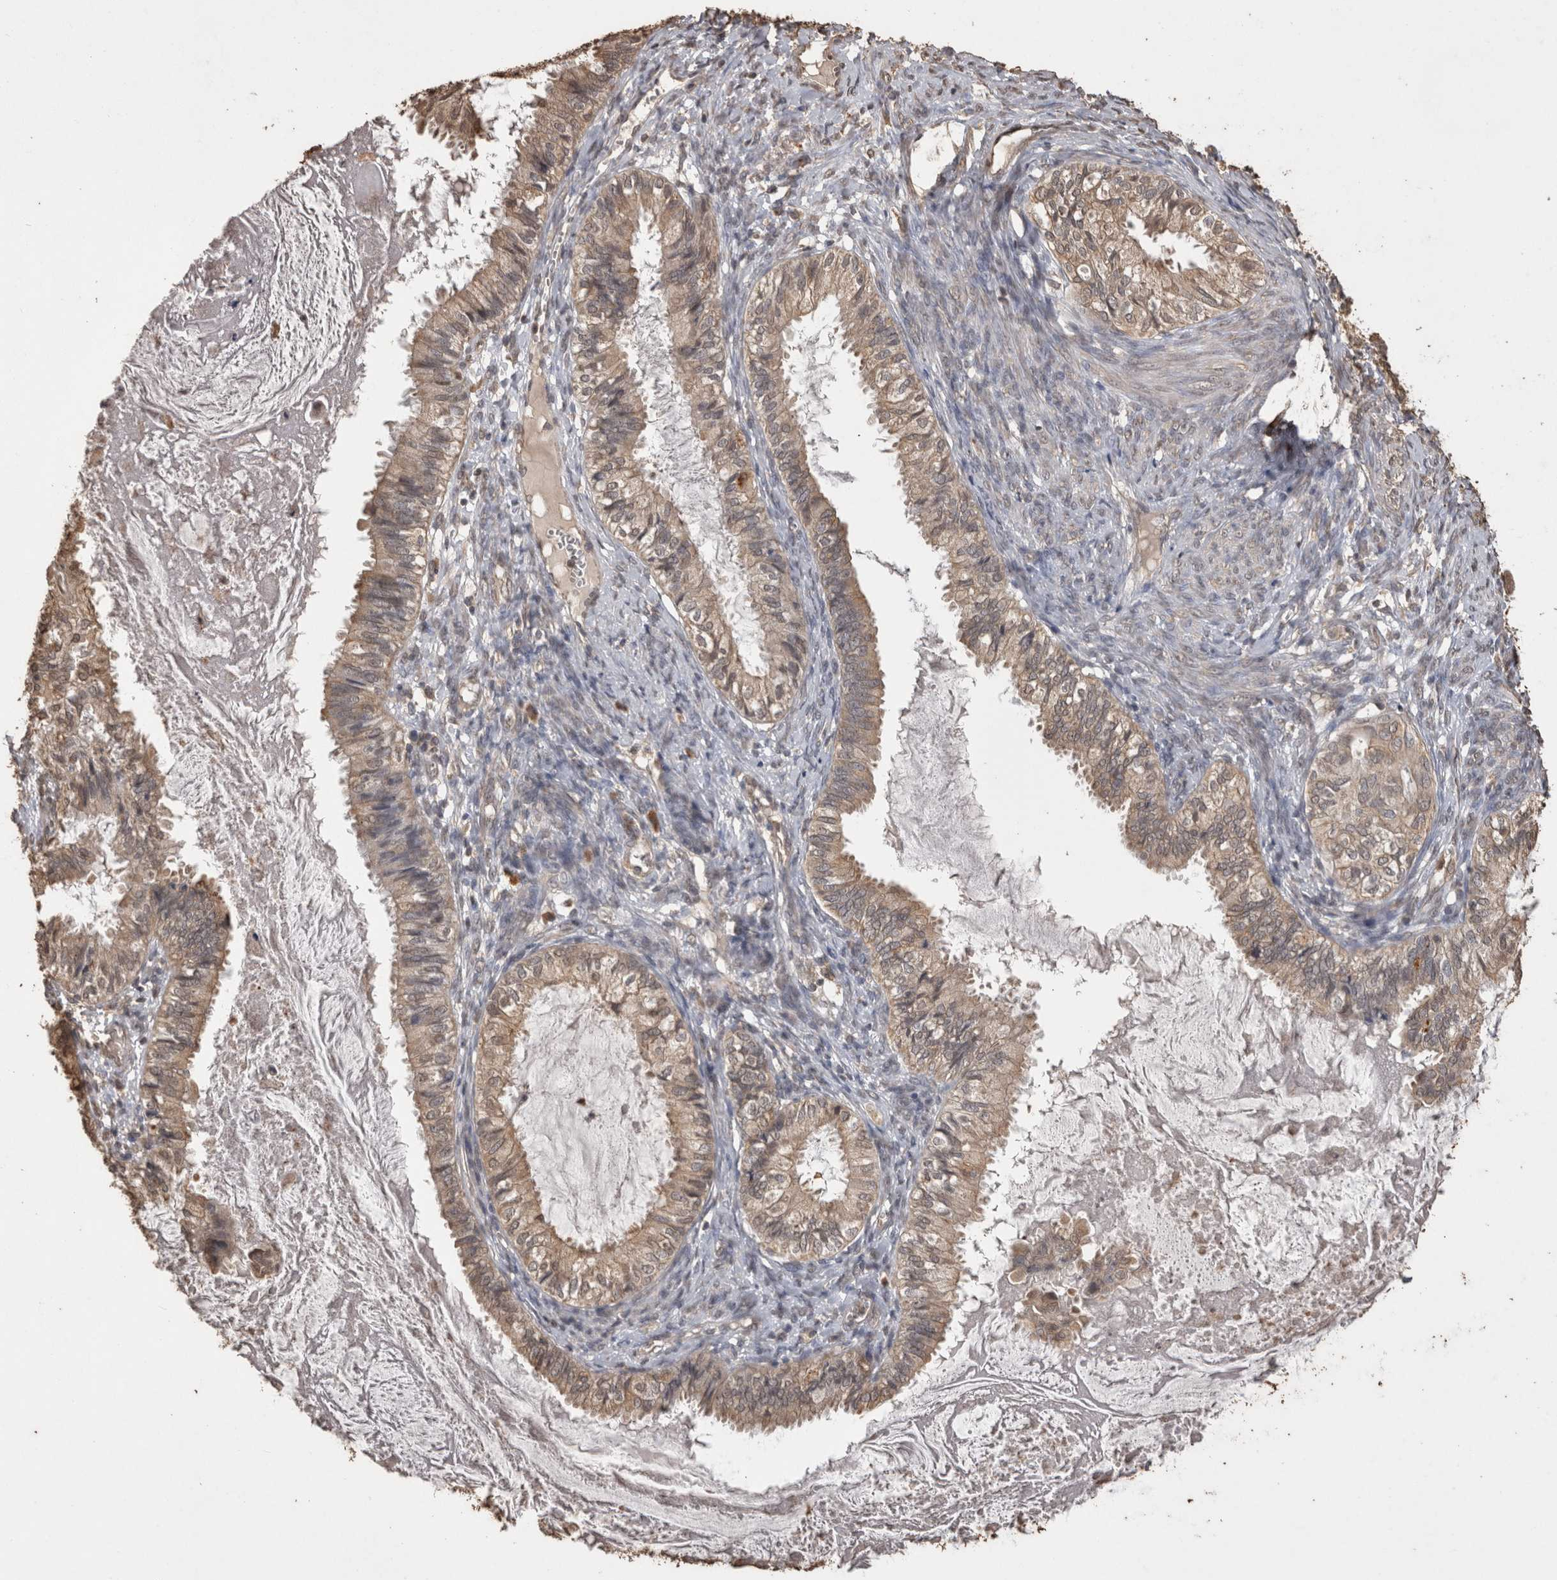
{"staining": {"intensity": "moderate", "quantity": "25%-75%", "location": "cytoplasmic/membranous"}, "tissue": "cervical cancer", "cell_type": "Tumor cells", "image_type": "cancer", "snomed": [{"axis": "morphology", "description": "Normal tissue, NOS"}, {"axis": "morphology", "description": "Adenocarcinoma, NOS"}, {"axis": "topography", "description": "Cervix"}, {"axis": "topography", "description": "Endometrium"}], "caption": "A photomicrograph of cervical adenocarcinoma stained for a protein displays moderate cytoplasmic/membranous brown staining in tumor cells.", "gene": "SOCS5", "patient": {"sex": "female", "age": 86}}